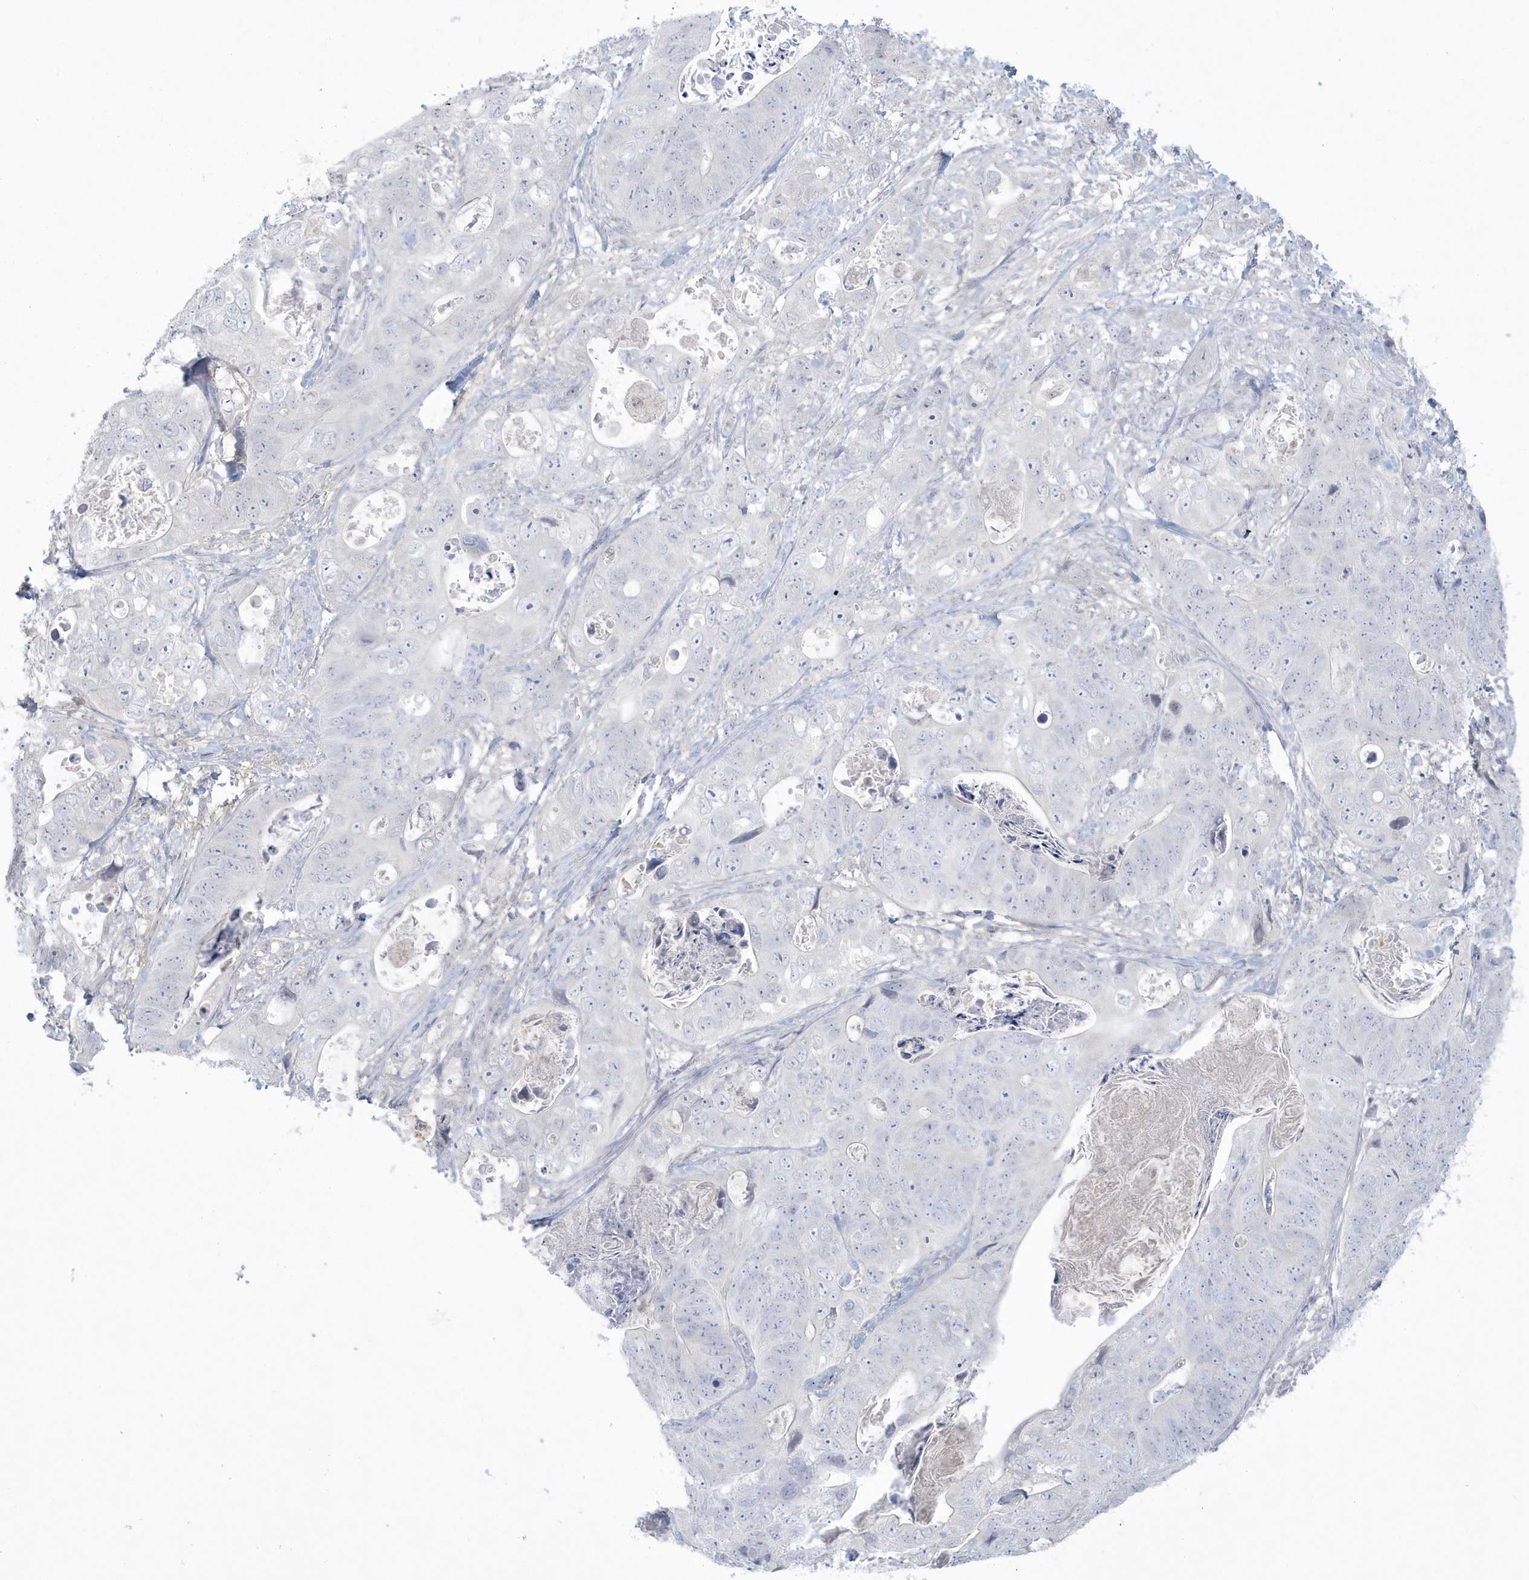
{"staining": {"intensity": "negative", "quantity": "none", "location": "none"}, "tissue": "stomach cancer", "cell_type": "Tumor cells", "image_type": "cancer", "snomed": [{"axis": "morphology", "description": "Adenocarcinoma, NOS"}, {"axis": "topography", "description": "Stomach"}], "caption": "A high-resolution micrograph shows IHC staining of stomach adenocarcinoma, which reveals no significant positivity in tumor cells.", "gene": "HERC6", "patient": {"sex": "female", "age": 89}}